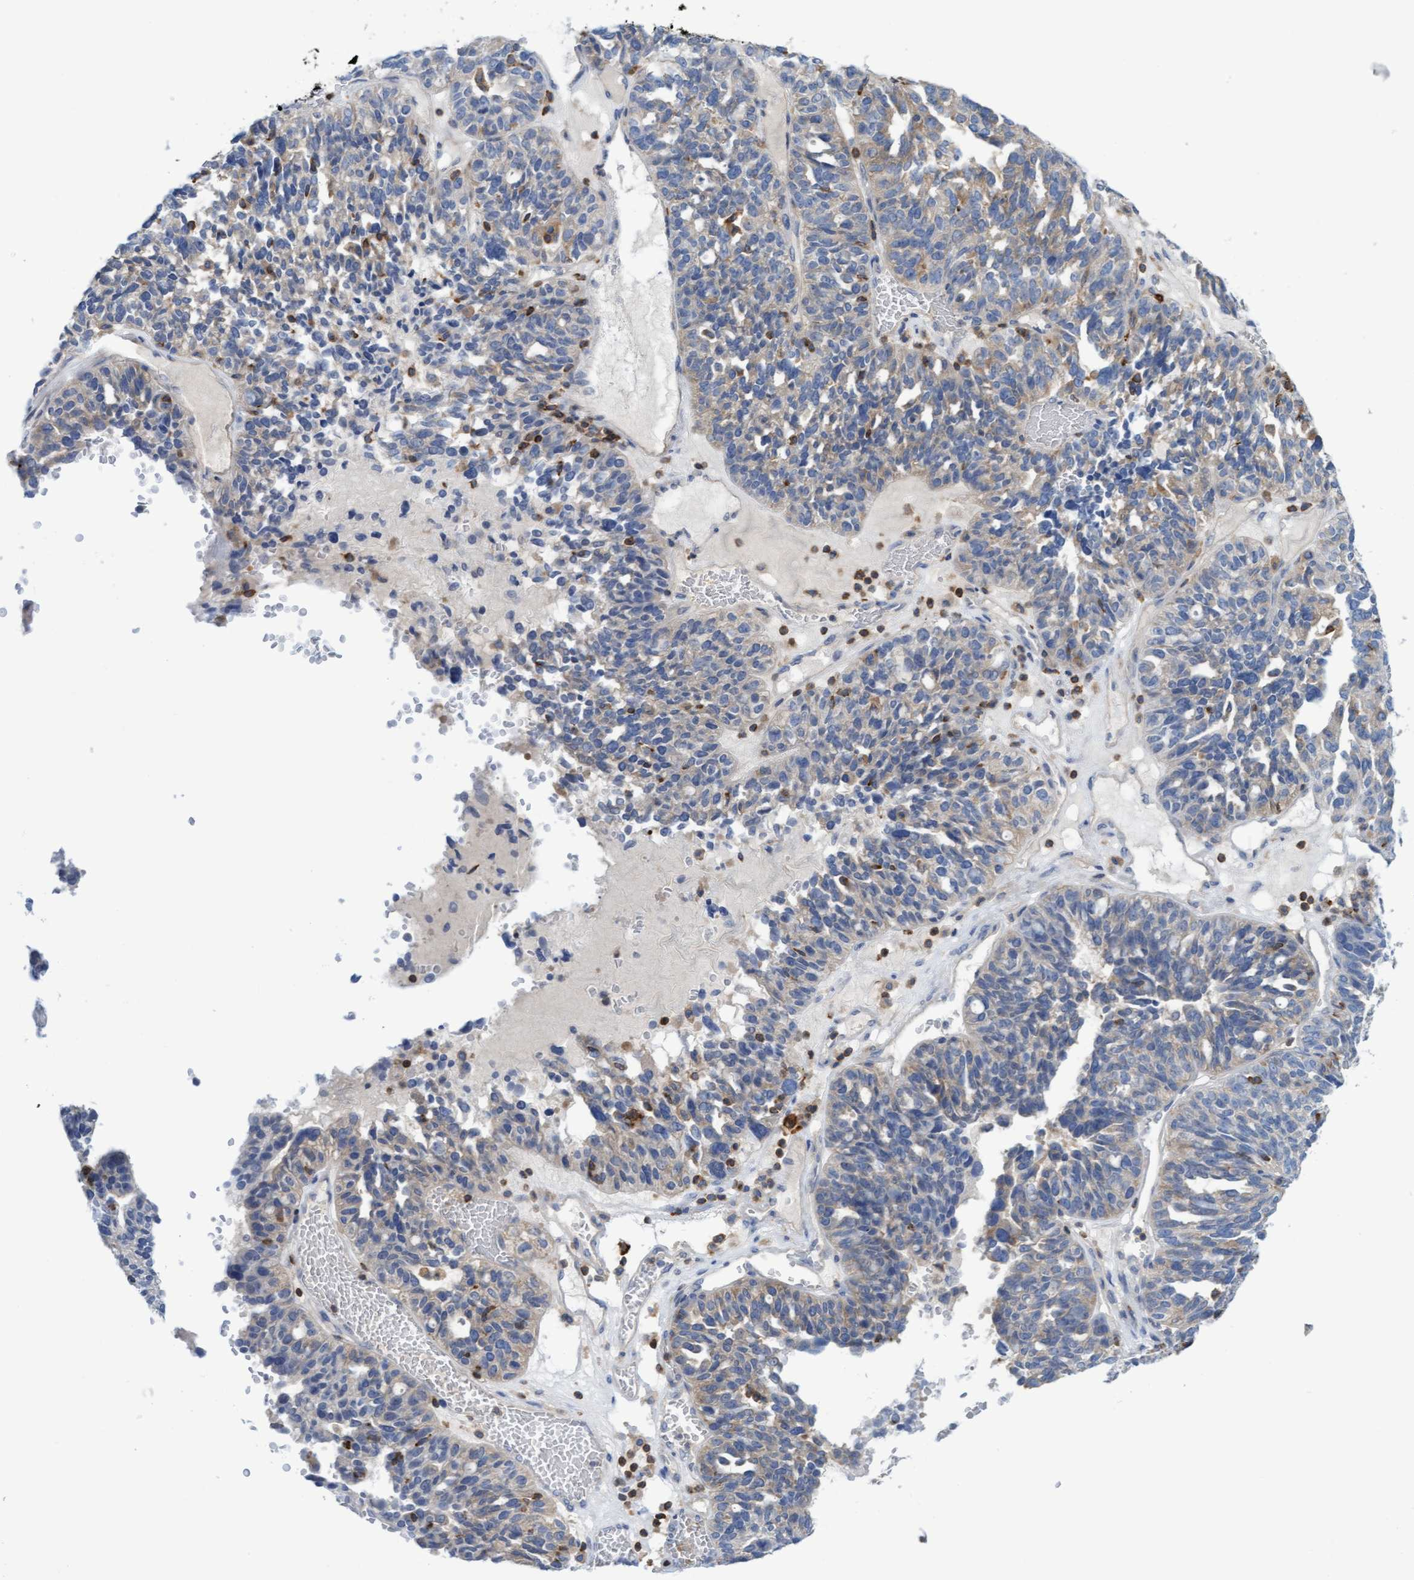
{"staining": {"intensity": "weak", "quantity": "<25%", "location": "cytoplasmic/membranous"}, "tissue": "ovarian cancer", "cell_type": "Tumor cells", "image_type": "cancer", "snomed": [{"axis": "morphology", "description": "Cystadenocarcinoma, serous, NOS"}, {"axis": "topography", "description": "Ovary"}], "caption": "Ovarian cancer (serous cystadenocarcinoma) stained for a protein using IHC demonstrates no expression tumor cells.", "gene": "FNBP1", "patient": {"sex": "female", "age": 59}}